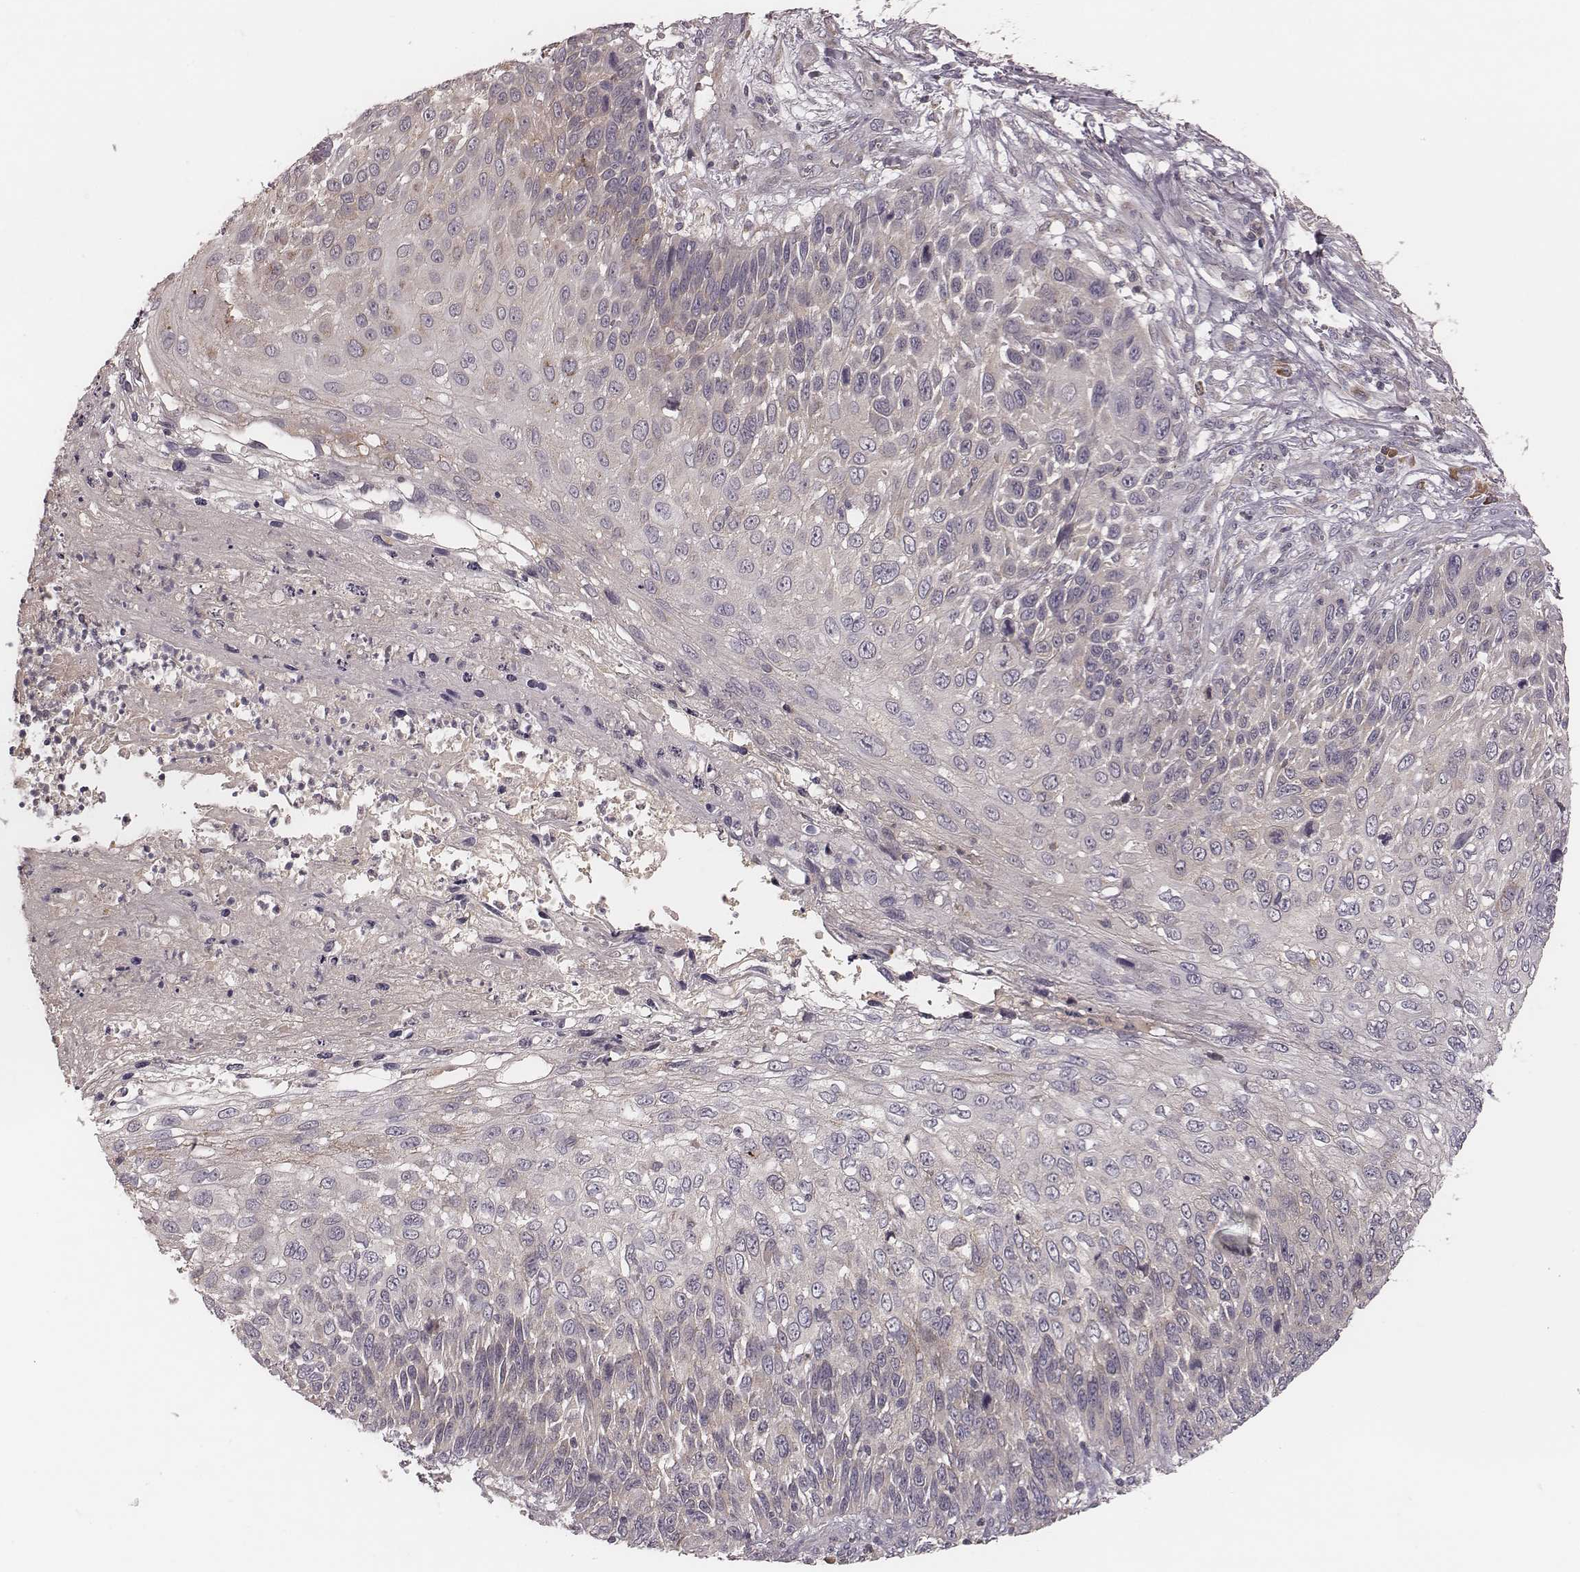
{"staining": {"intensity": "negative", "quantity": "none", "location": "none"}, "tissue": "skin cancer", "cell_type": "Tumor cells", "image_type": "cancer", "snomed": [{"axis": "morphology", "description": "Squamous cell carcinoma, NOS"}, {"axis": "topography", "description": "Skin"}], "caption": "Squamous cell carcinoma (skin) stained for a protein using immunohistochemistry (IHC) displays no staining tumor cells.", "gene": "P2RX5", "patient": {"sex": "male", "age": 92}}